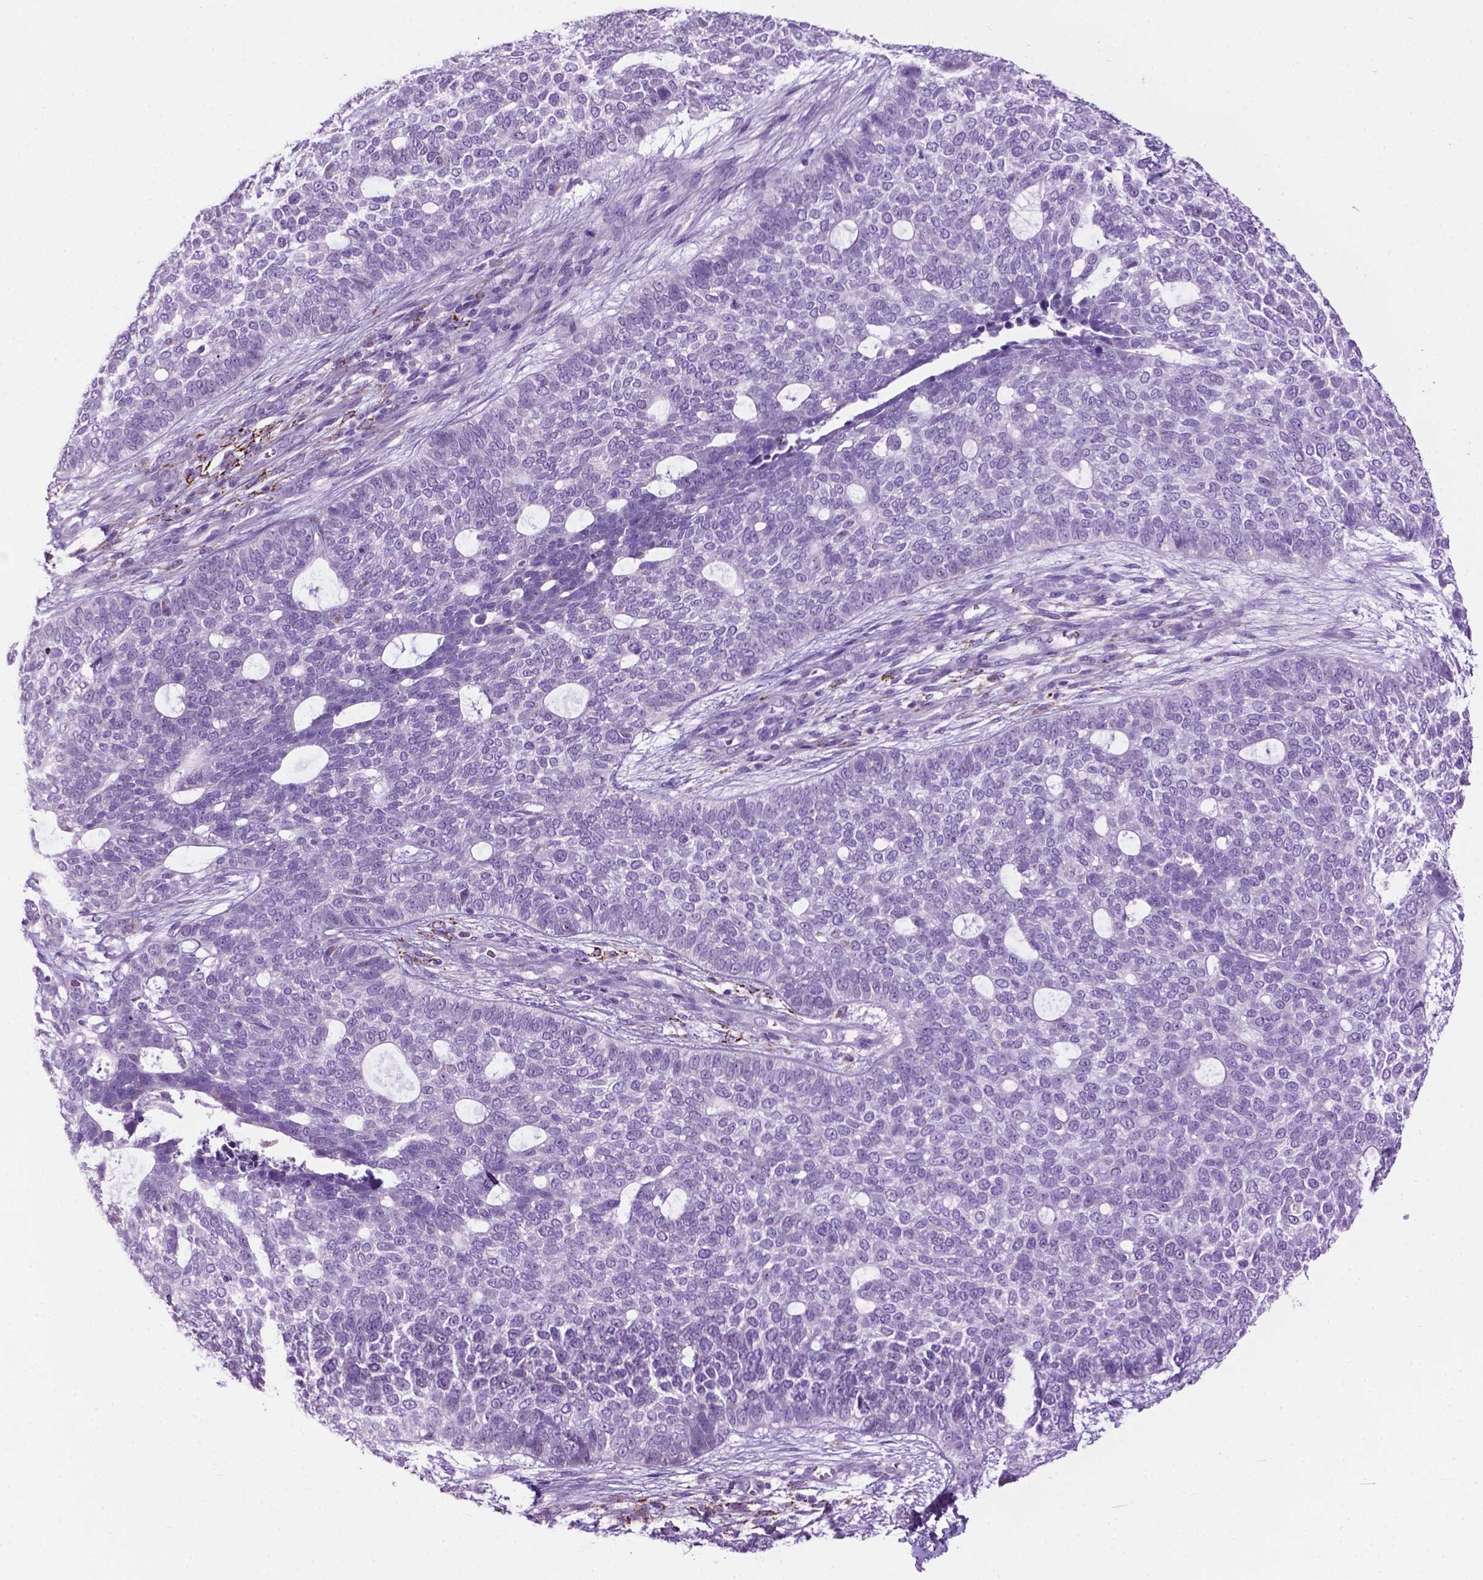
{"staining": {"intensity": "negative", "quantity": "none", "location": "none"}, "tissue": "skin cancer", "cell_type": "Tumor cells", "image_type": "cancer", "snomed": [{"axis": "morphology", "description": "Basal cell carcinoma"}, {"axis": "topography", "description": "Skin"}], "caption": "Protein analysis of skin cancer reveals no significant positivity in tumor cells.", "gene": "TMEM132E", "patient": {"sex": "female", "age": 69}}